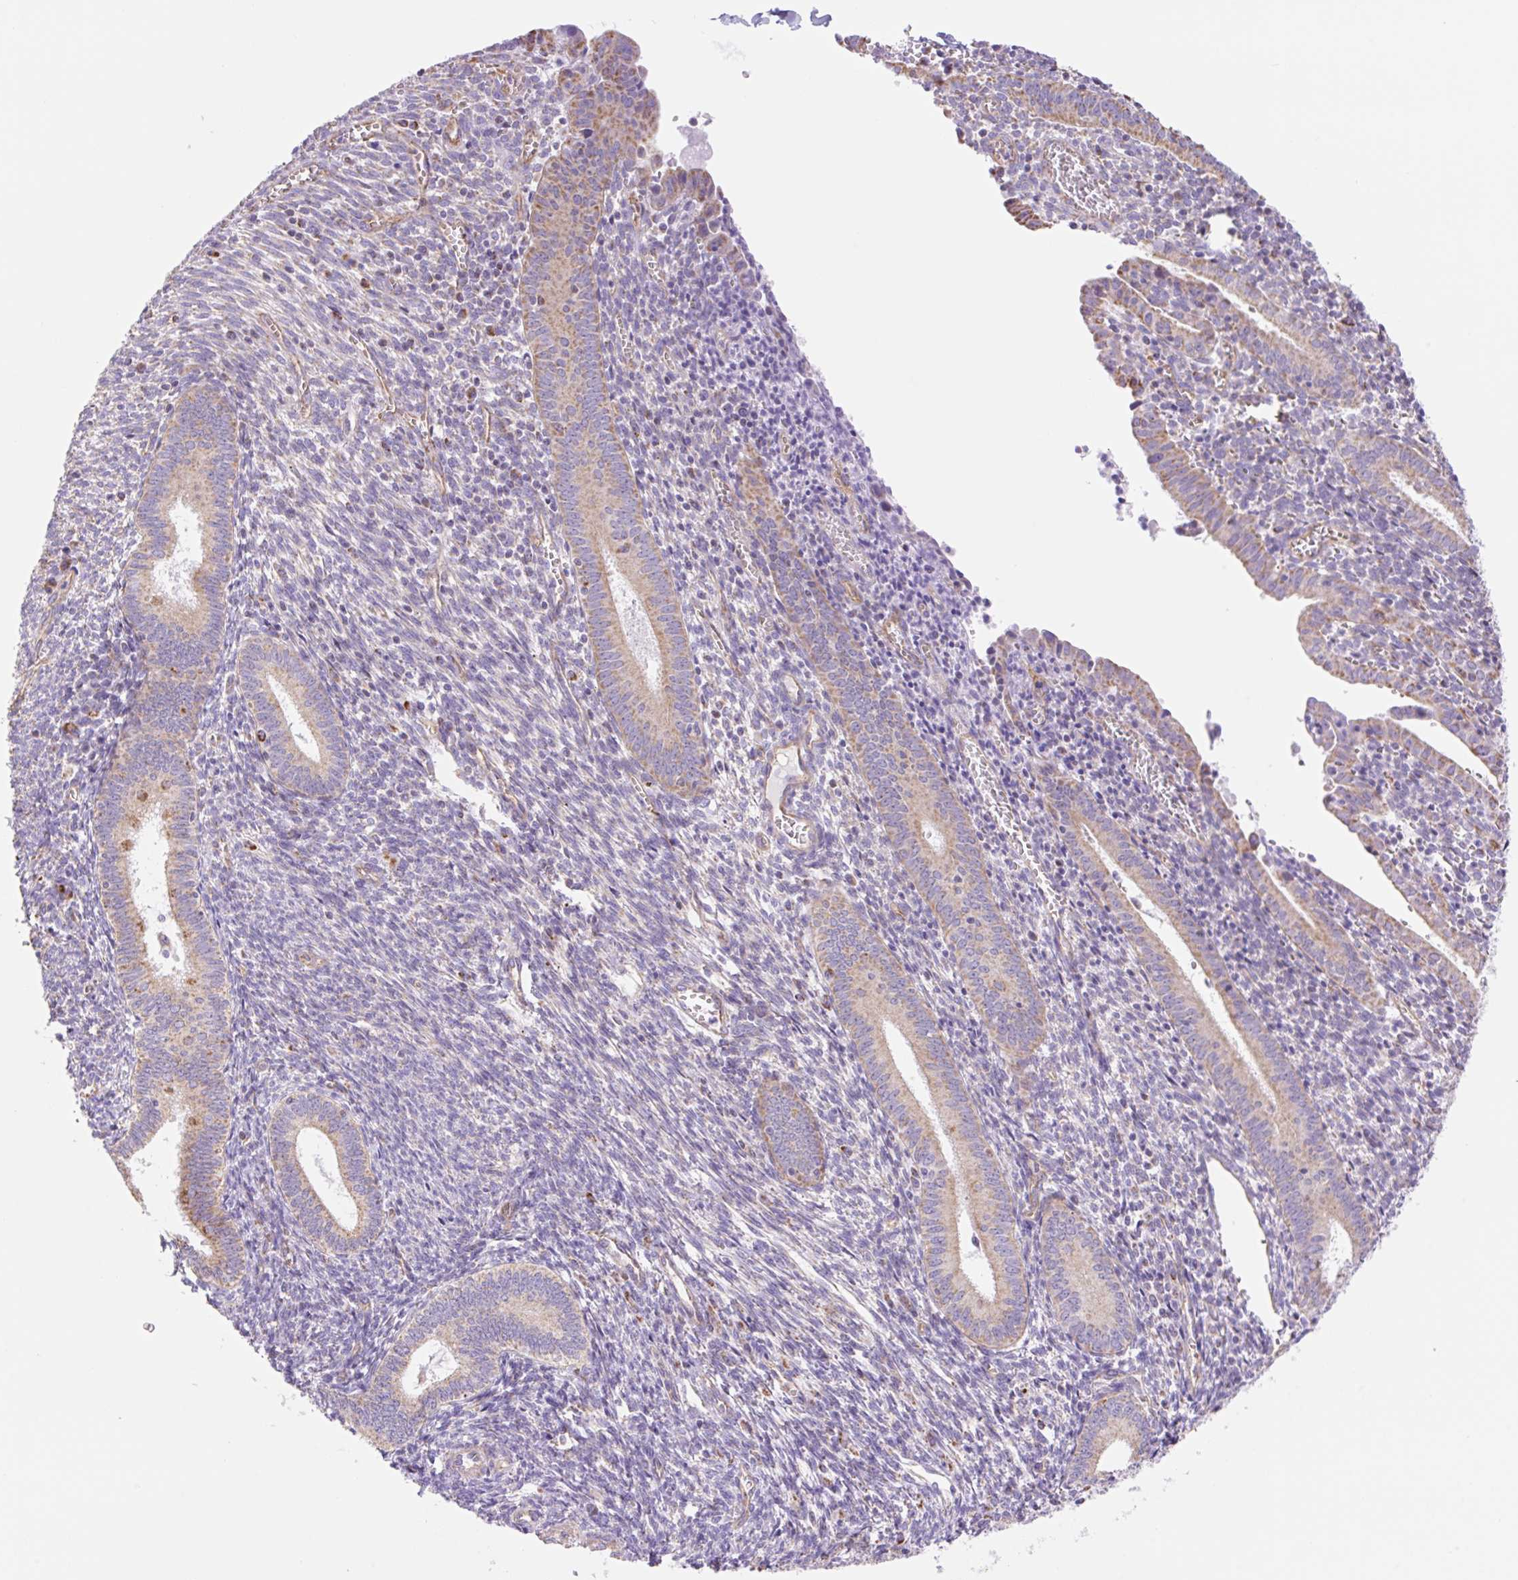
{"staining": {"intensity": "moderate", "quantity": "<25%", "location": "cytoplasmic/membranous"}, "tissue": "endometrium", "cell_type": "Cells in endometrial stroma", "image_type": "normal", "snomed": [{"axis": "morphology", "description": "Normal tissue, NOS"}, {"axis": "topography", "description": "Endometrium"}], "caption": "The micrograph exhibits immunohistochemical staining of normal endometrium. There is moderate cytoplasmic/membranous positivity is appreciated in approximately <25% of cells in endometrial stroma. Using DAB (brown) and hematoxylin (blue) stains, captured at high magnification using brightfield microscopy.", "gene": "ESAM", "patient": {"sex": "female", "age": 41}}